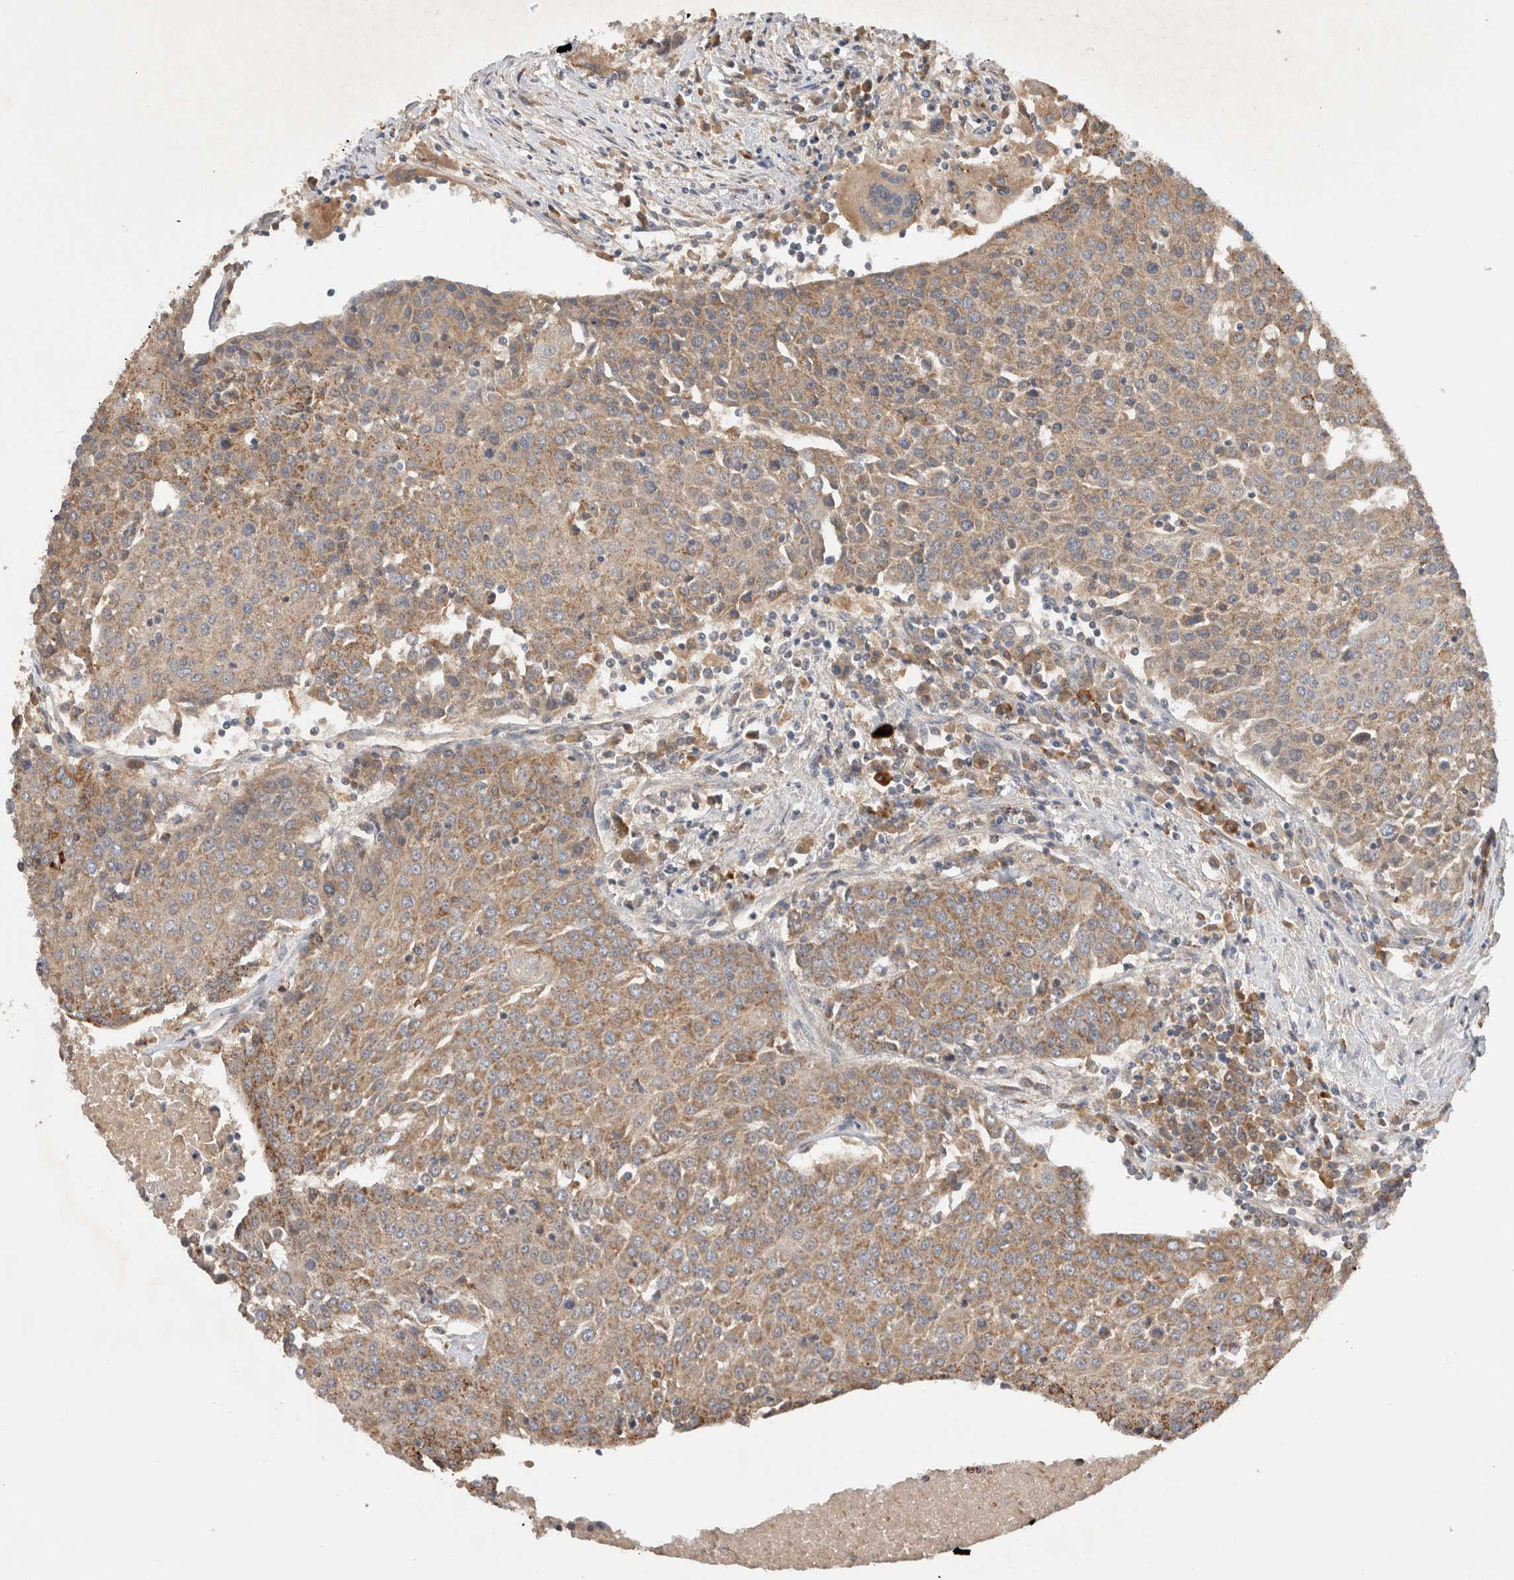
{"staining": {"intensity": "moderate", "quantity": ">75%", "location": "cytoplasmic/membranous"}, "tissue": "urothelial cancer", "cell_type": "Tumor cells", "image_type": "cancer", "snomed": [{"axis": "morphology", "description": "Urothelial carcinoma, High grade"}, {"axis": "topography", "description": "Urinary bladder"}], "caption": "Urothelial cancer stained with IHC shows moderate cytoplasmic/membranous expression in approximately >75% of tumor cells.", "gene": "AMPD1", "patient": {"sex": "female", "age": 85}}